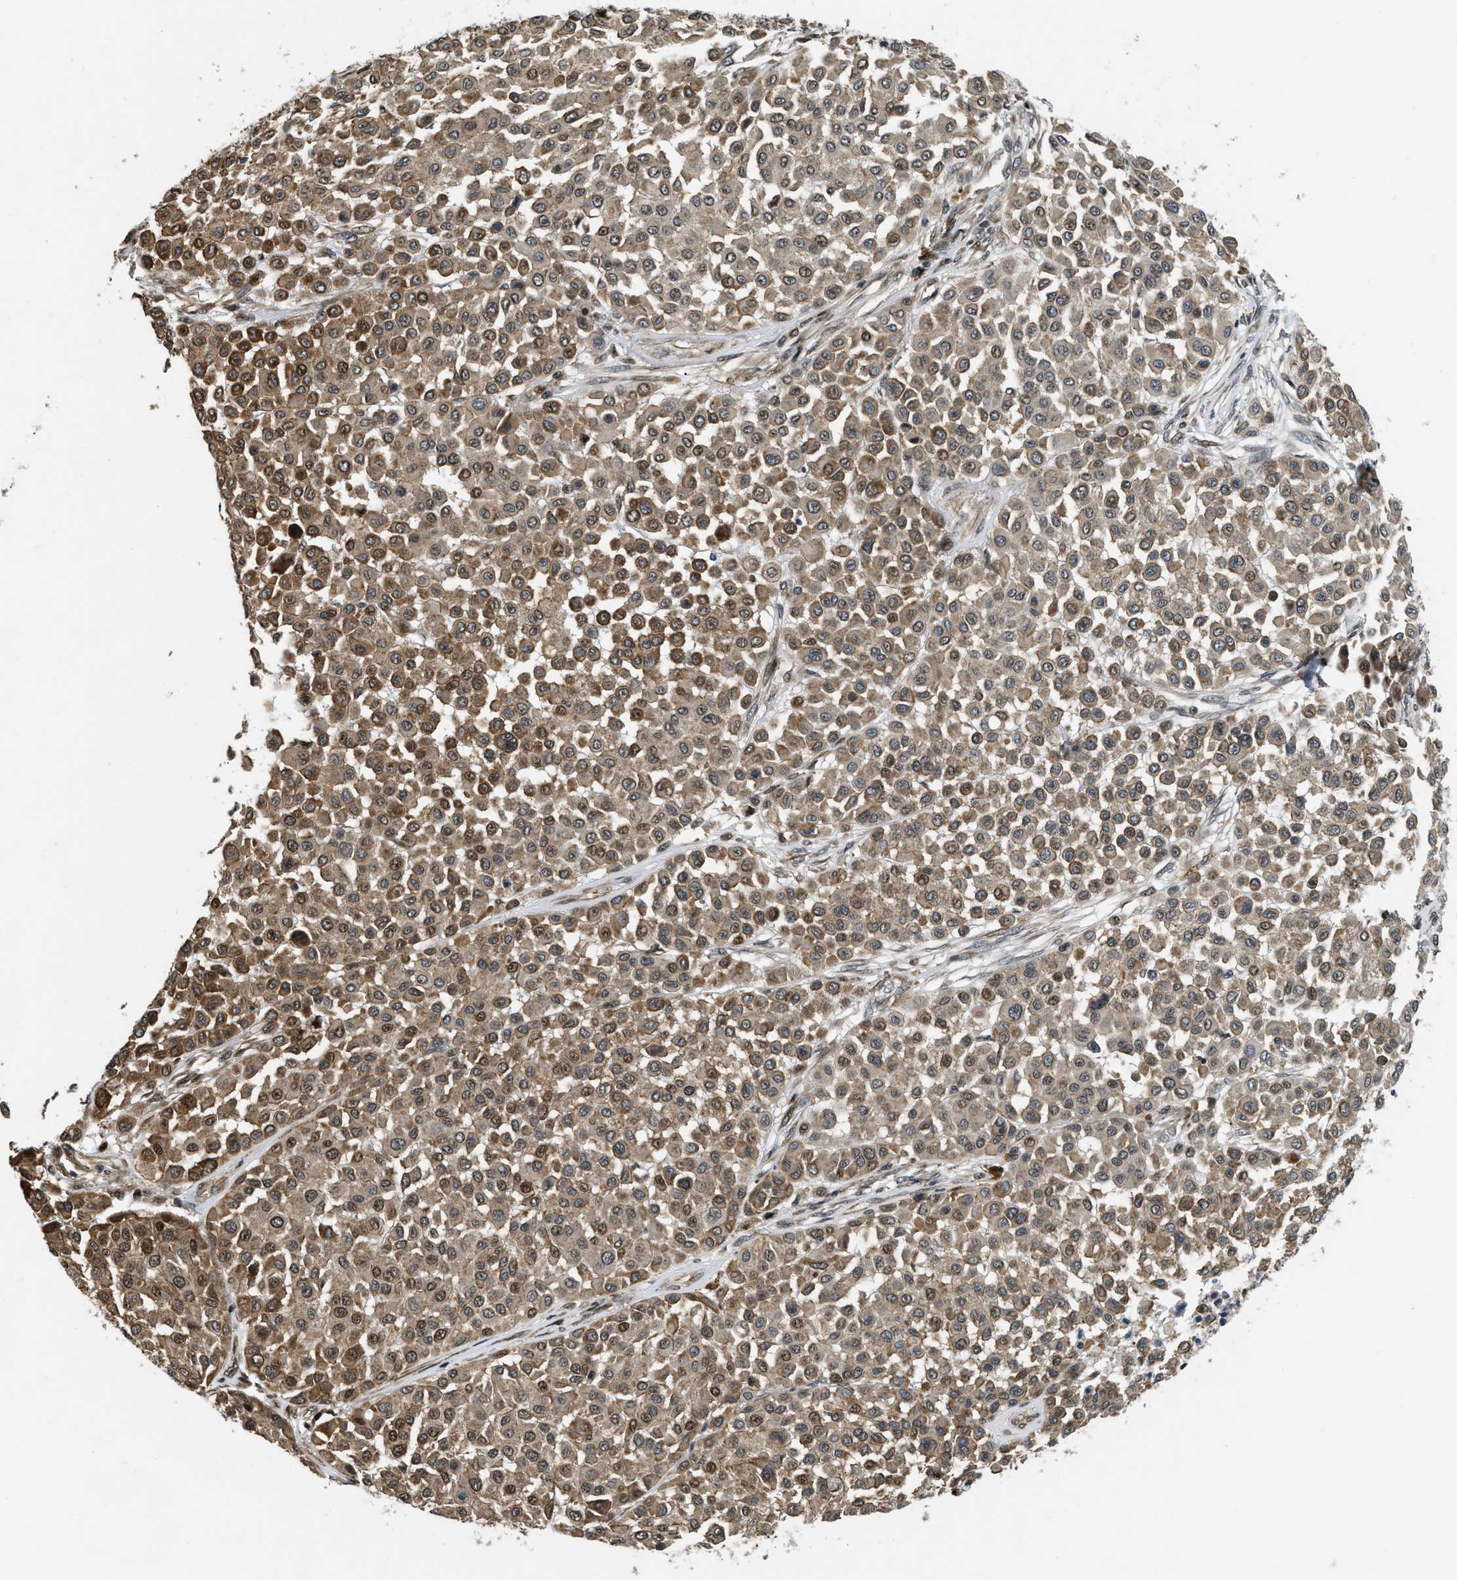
{"staining": {"intensity": "moderate", "quantity": ">75%", "location": "cytoplasmic/membranous,nuclear"}, "tissue": "melanoma", "cell_type": "Tumor cells", "image_type": "cancer", "snomed": [{"axis": "morphology", "description": "Malignant melanoma, Metastatic site"}, {"axis": "topography", "description": "Soft tissue"}], "caption": "Protein analysis of melanoma tissue reveals moderate cytoplasmic/membranous and nuclear expression in about >75% of tumor cells.", "gene": "LTA4H", "patient": {"sex": "male", "age": 41}}